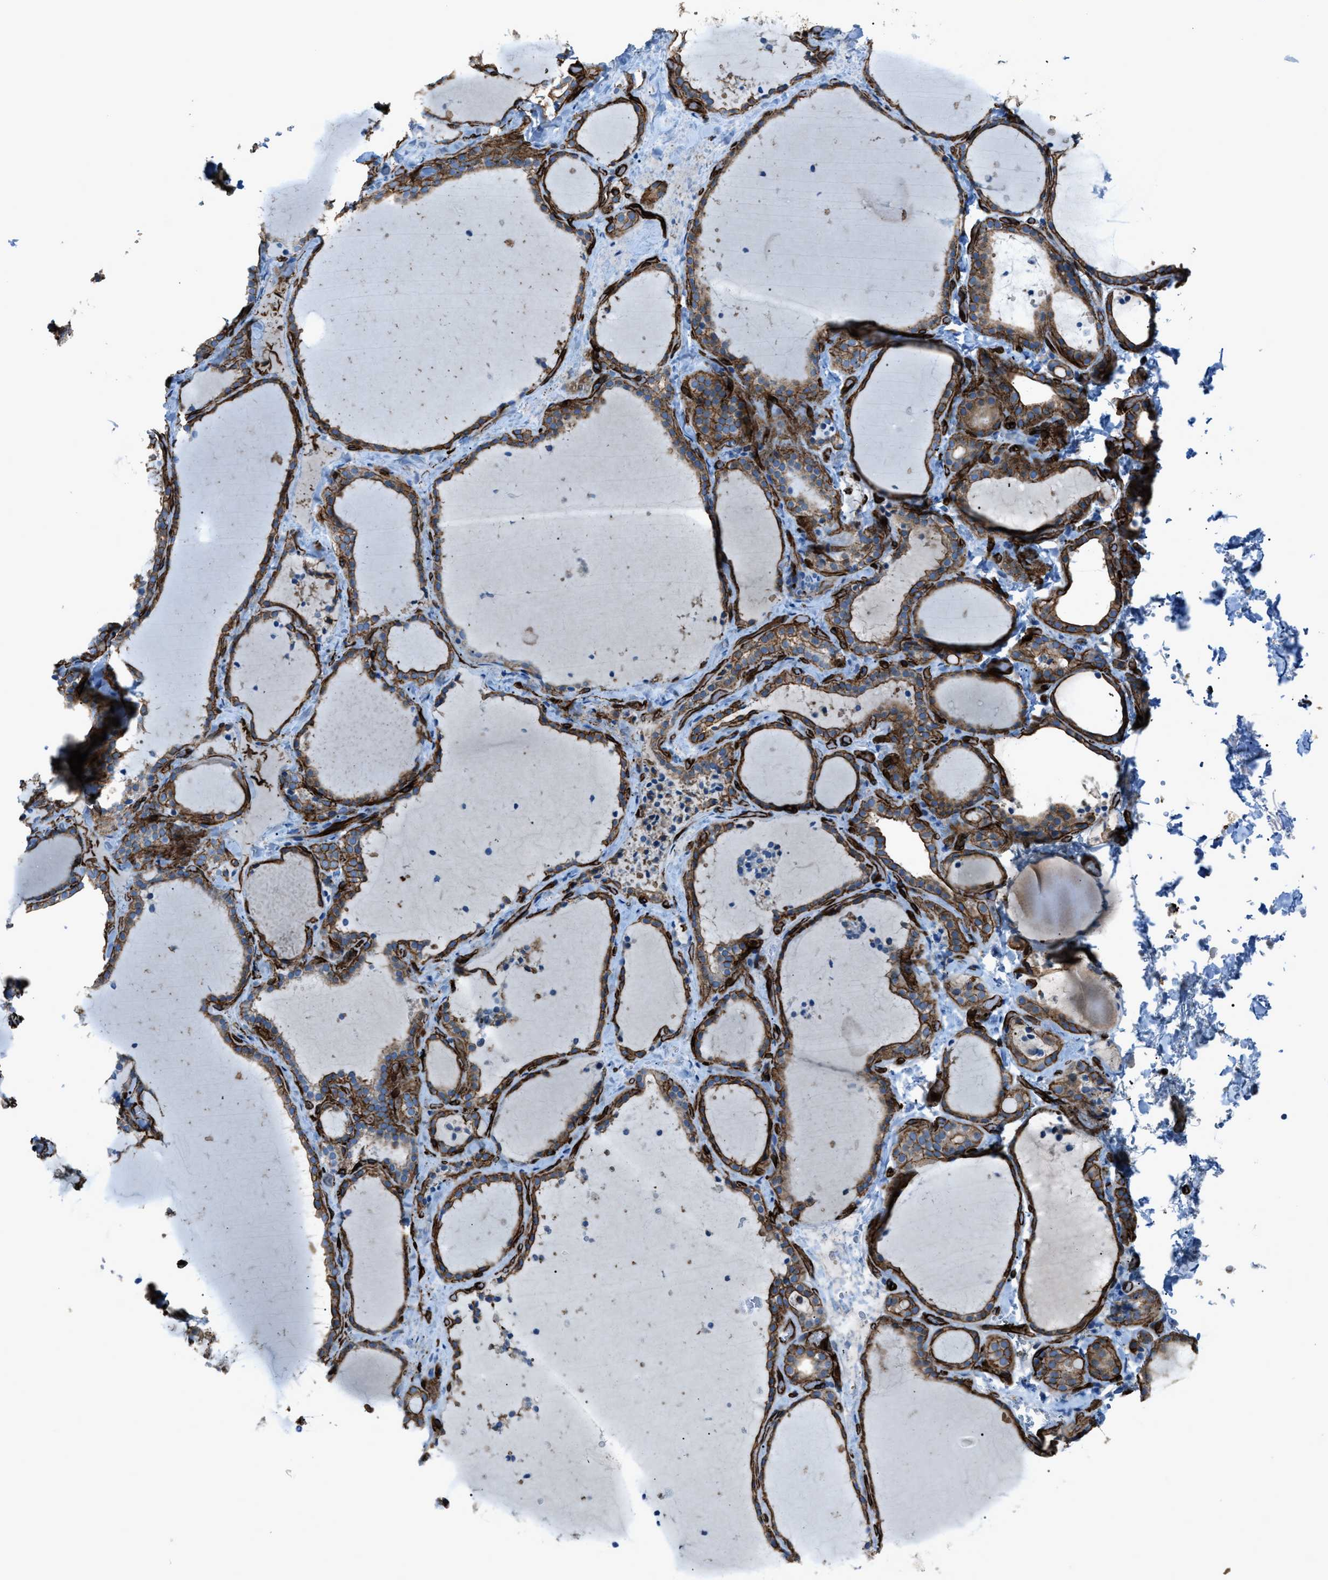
{"staining": {"intensity": "moderate", "quantity": ">75%", "location": "cytoplasmic/membranous"}, "tissue": "thyroid gland", "cell_type": "Glandular cells", "image_type": "normal", "snomed": [{"axis": "morphology", "description": "Normal tissue, NOS"}, {"axis": "topography", "description": "Thyroid gland"}], "caption": "Immunohistochemistry image of unremarkable thyroid gland: human thyroid gland stained using immunohistochemistry (IHC) reveals medium levels of moderate protein expression localized specifically in the cytoplasmic/membranous of glandular cells, appearing as a cytoplasmic/membranous brown color.", "gene": "SLC22A15", "patient": {"sex": "female", "age": 22}}